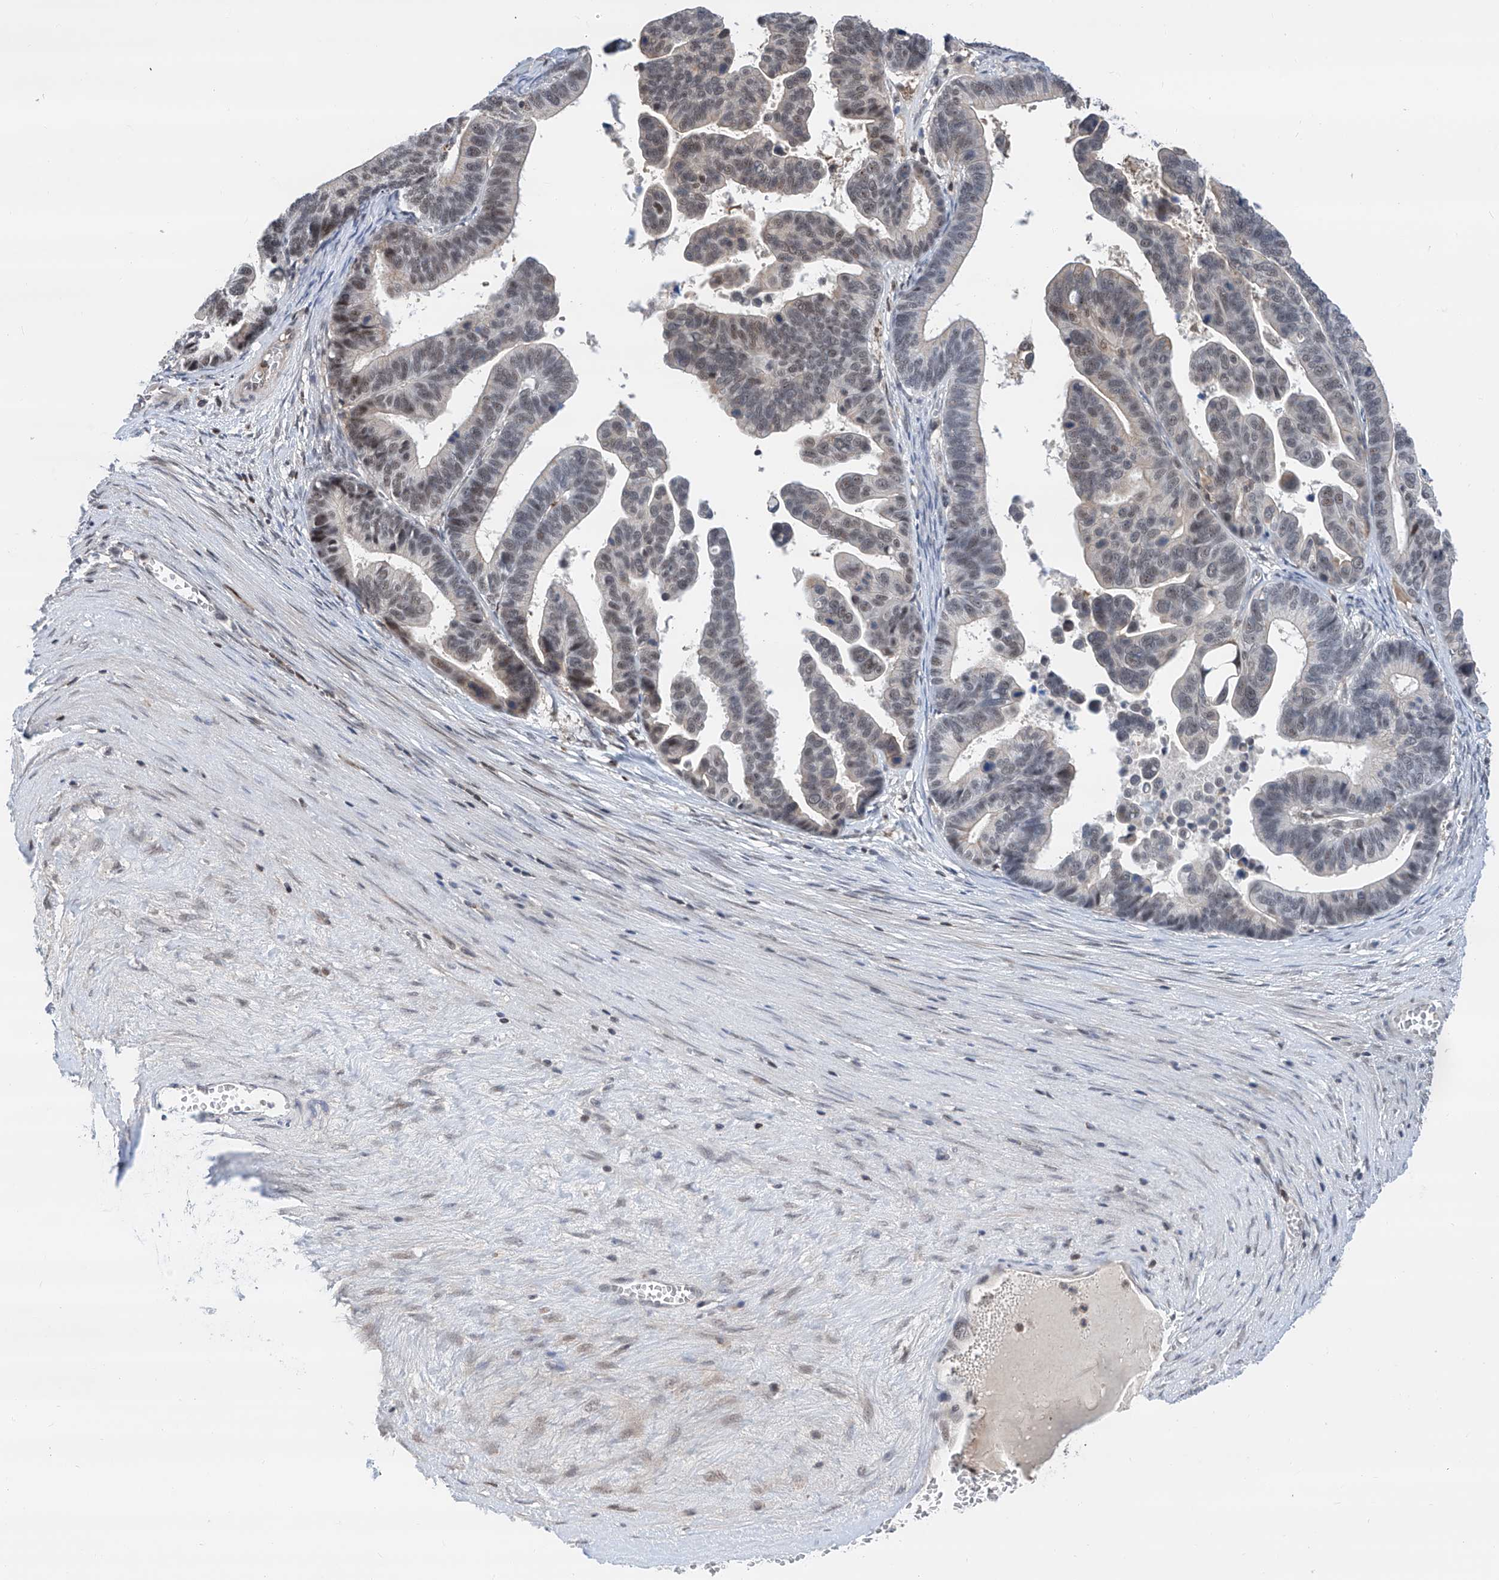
{"staining": {"intensity": "moderate", "quantity": "<25%", "location": "nuclear"}, "tissue": "ovarian cancer", "cell_type": "Tumor cells", "image_type": "cancer", "snomed": [{"axis": "morphology", "description": "Cystadenocarcinoma, serous, NOS"}, {"axis": "topography", "description": "Ovary"}], "caption": "Immunohistochemical staining of ovarian cancer (serous cystadenocarcinoma) reveals low levels of moderate nuclear protein positivity in approximately <25% of tumor cells. (Brightfield microscopy of DAB IHC at high magnification).", "gene": "SNRNP200", "patient": {"sex": "female", "age": 56}}